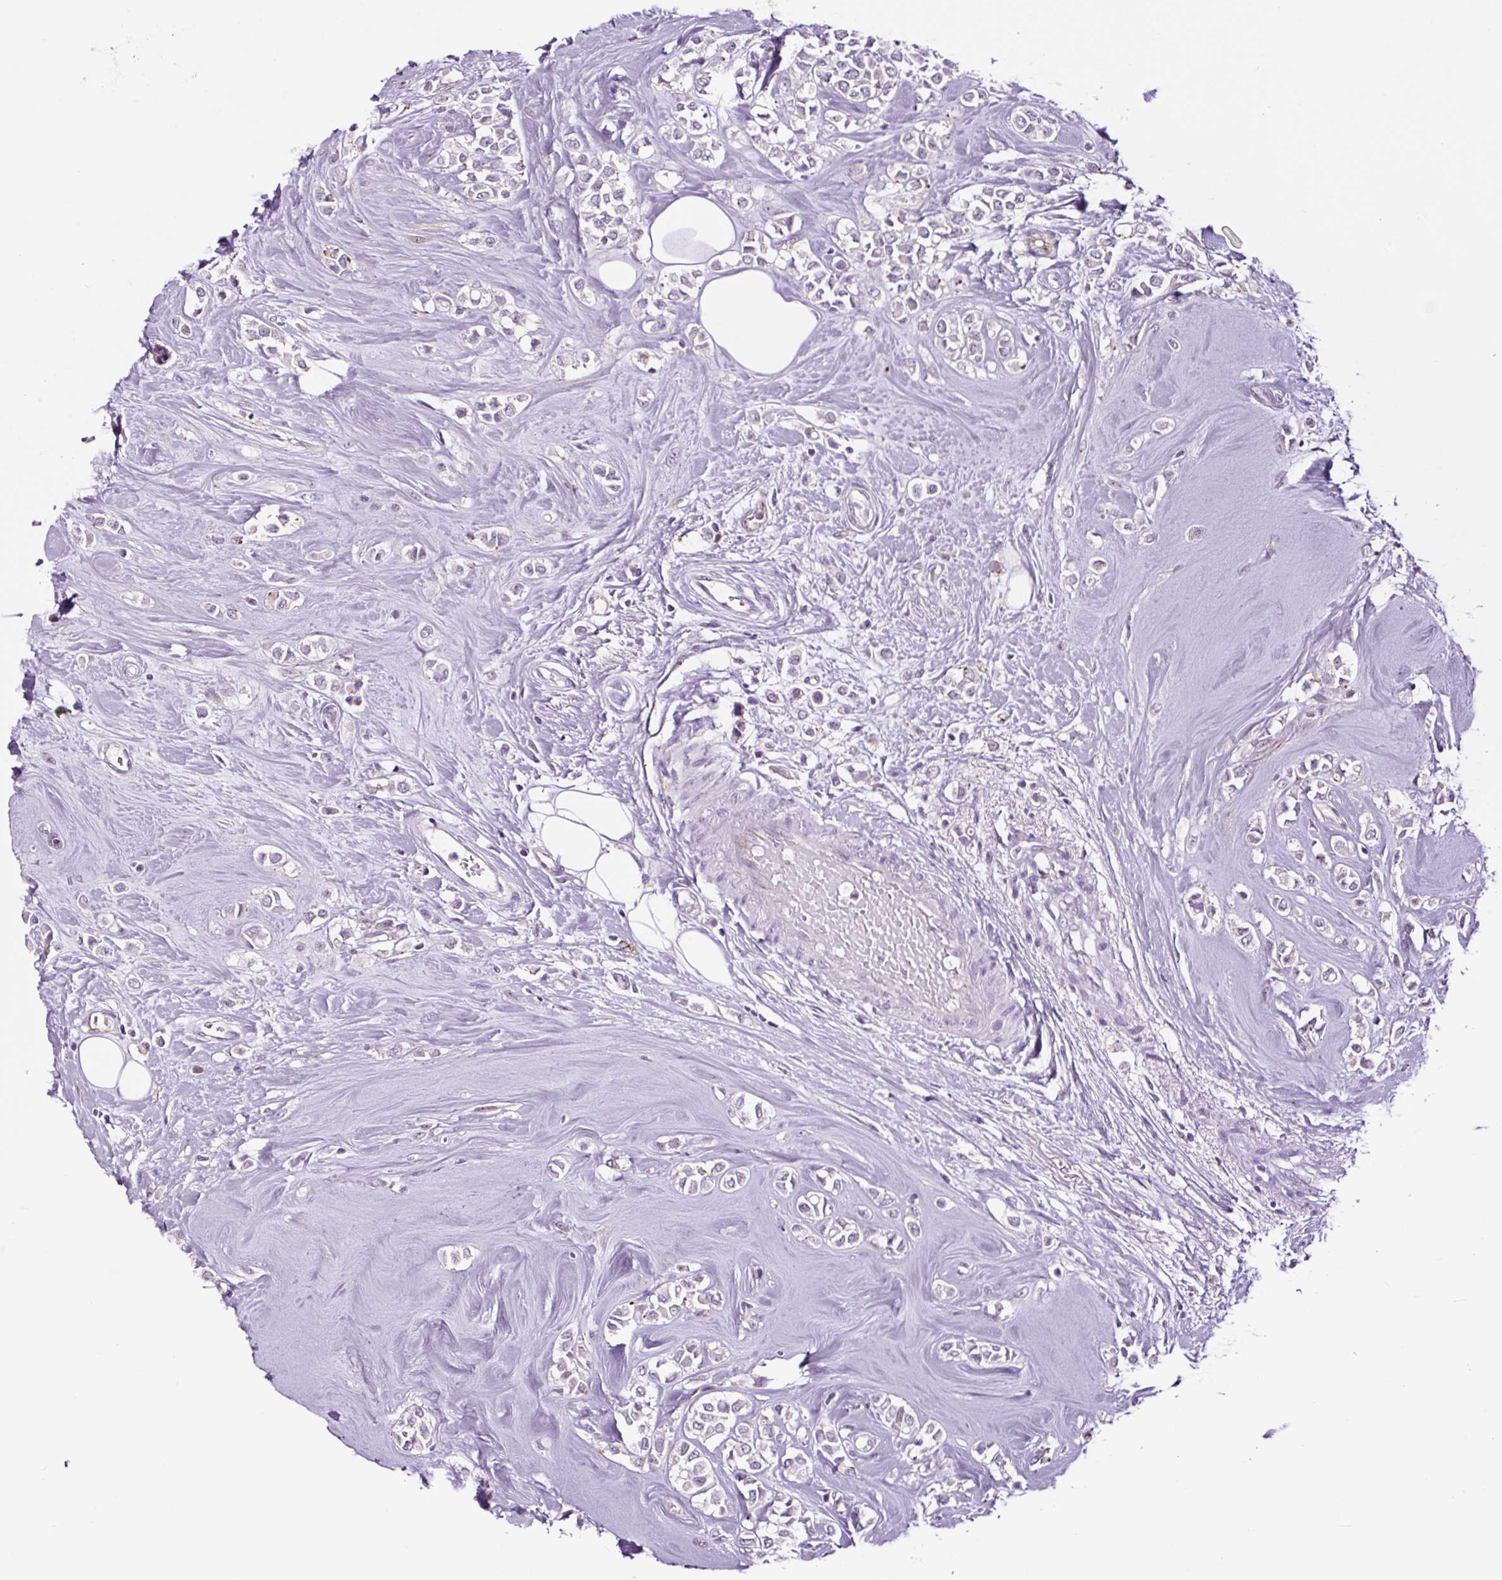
{"staining": {"intensity": "negative", "quantity": "none", "location": "none"}, "tissue": "breast cancer", "cell_type": "Tumor cells", "image_type": "cancer", "snomed": [{"axis": "morphology", "description": "Lobular carcinoma"}, {"axis": "topography", "description": "Breast"}], "caption": "The immunohistochemistry (IHC) image has no significant positivity in tumor cells of breast lobular carcinoma tissue.", "gene": "TAFA3", "patient": {"sex": "female", "age": 68}}